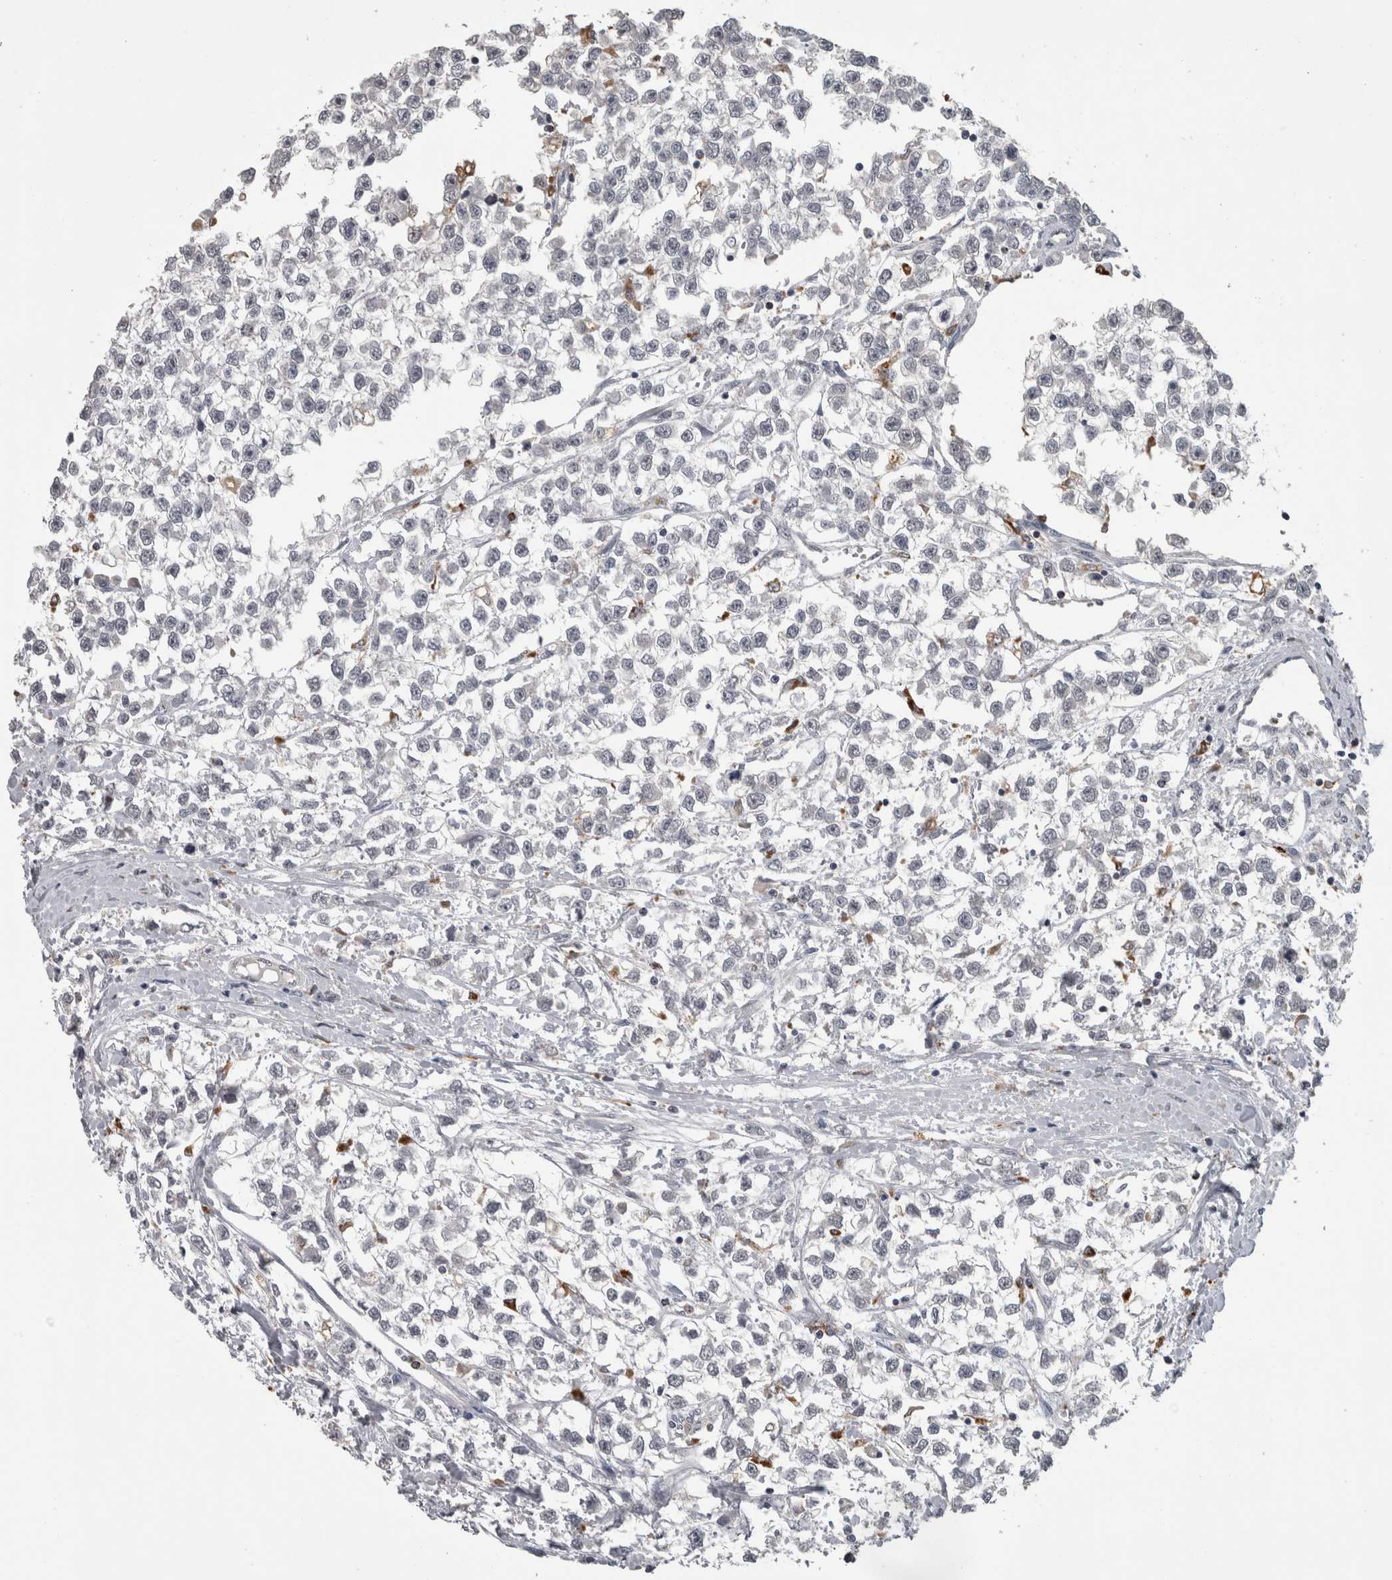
{"staining": {"intensity": "negative", "quantity": "none", "location": "none"}, "tissue": "testis cancer", "cell_type": "Tumor cells", "image_type": "cancer", "snomed": [{"axis": "morphology", "description": "Seminoma, NOS"}, {"axis": "morphology", "description": "Carcinoma, Embryonal, NOS"}, {"axis": "topography", "description": "Testis"}], "caption": "Testis cancer was stained to show a protein in brown. There is no significant expression in tumor cells.", "gene": "NAAA", "patient": {"sex": "male", "age": 51}}